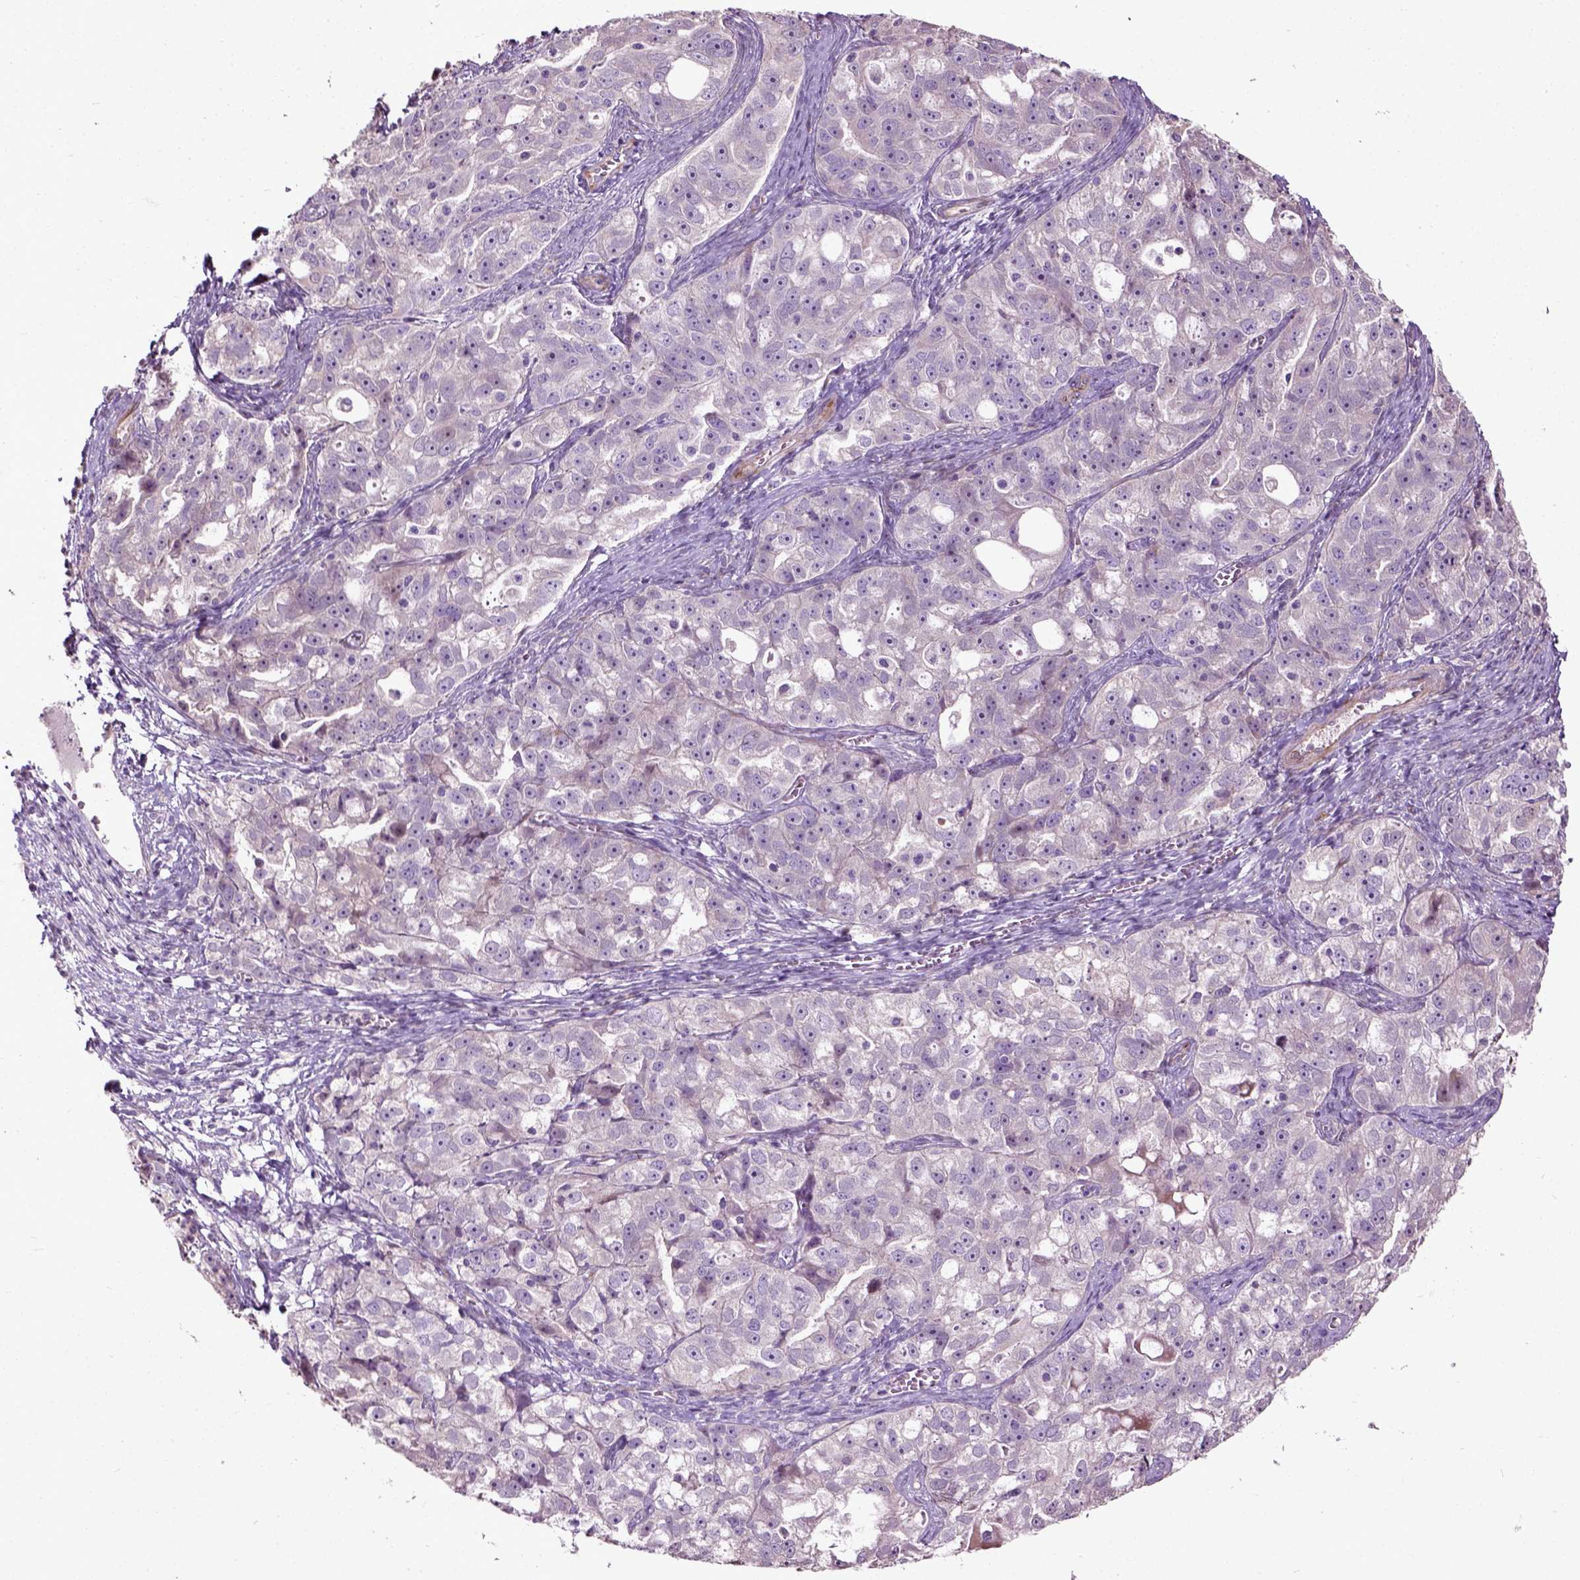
{"staining": {"intensity": "negative", "quantity": "none", "location": "none"}, "tissue": "ovarian cancer", "cell_type": "Tumor cells", "image_type": "cancer", "snomed": [{"axis": "morphology", "description": "Cystadenocarcinoma, serous, NOS"}, {"axis": "topography", "description": "Ovary"}], "caption": "A high-resolution micrograph shows IHC staining of ovarian cancer (serous cystadenocarcinoma), which exhibits no significant staining in tumor cells. (DAB immunohistochemistry with hematoxylin counter stain).", "gene": "PKP3", "patient": {"sex": "female", "age": 51}}